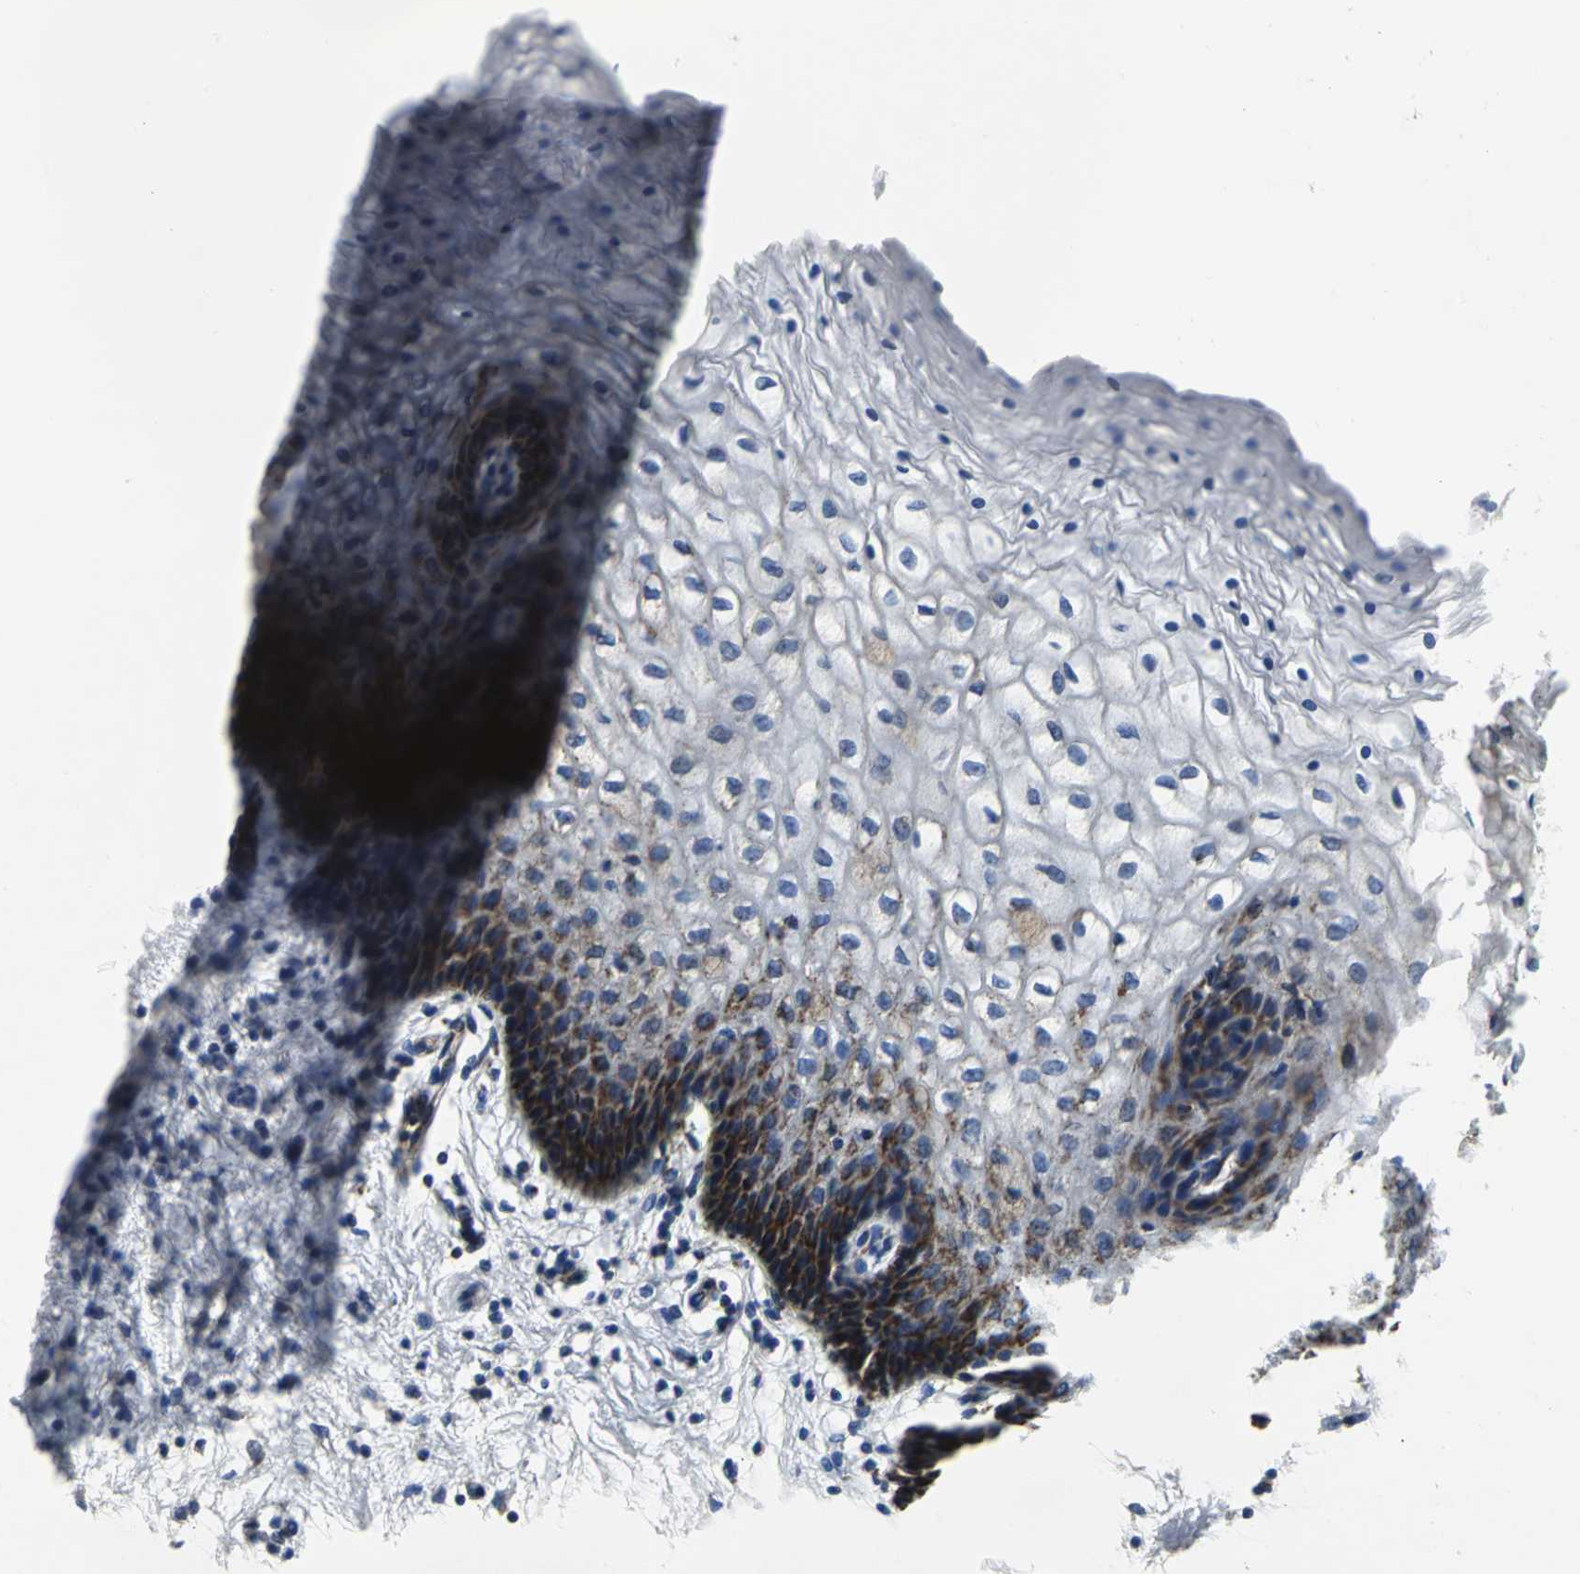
{"staining": {"intensity": "moderate", "quantity": "25%-75%", "location": "cytoplasmic/membranous"}, "tissue": "vagina", "cell_type": "Squamous epithelial cells", "image_type": "normal", "snomed": [{"axis": "morphology", "description": "Normal tissue, NOS"}, {"axis": "topography", "description": "Vagina"}], "caption": "High-power microscopy captured an immunohistochemistry micrograph of unremarkable vagina, revealing moderate cytoplasmic/membranous expression in about 25%-75% of squamous epithelial cells.", "gene": "IFI6", "patient": {"sex": "female", "age": 34}}